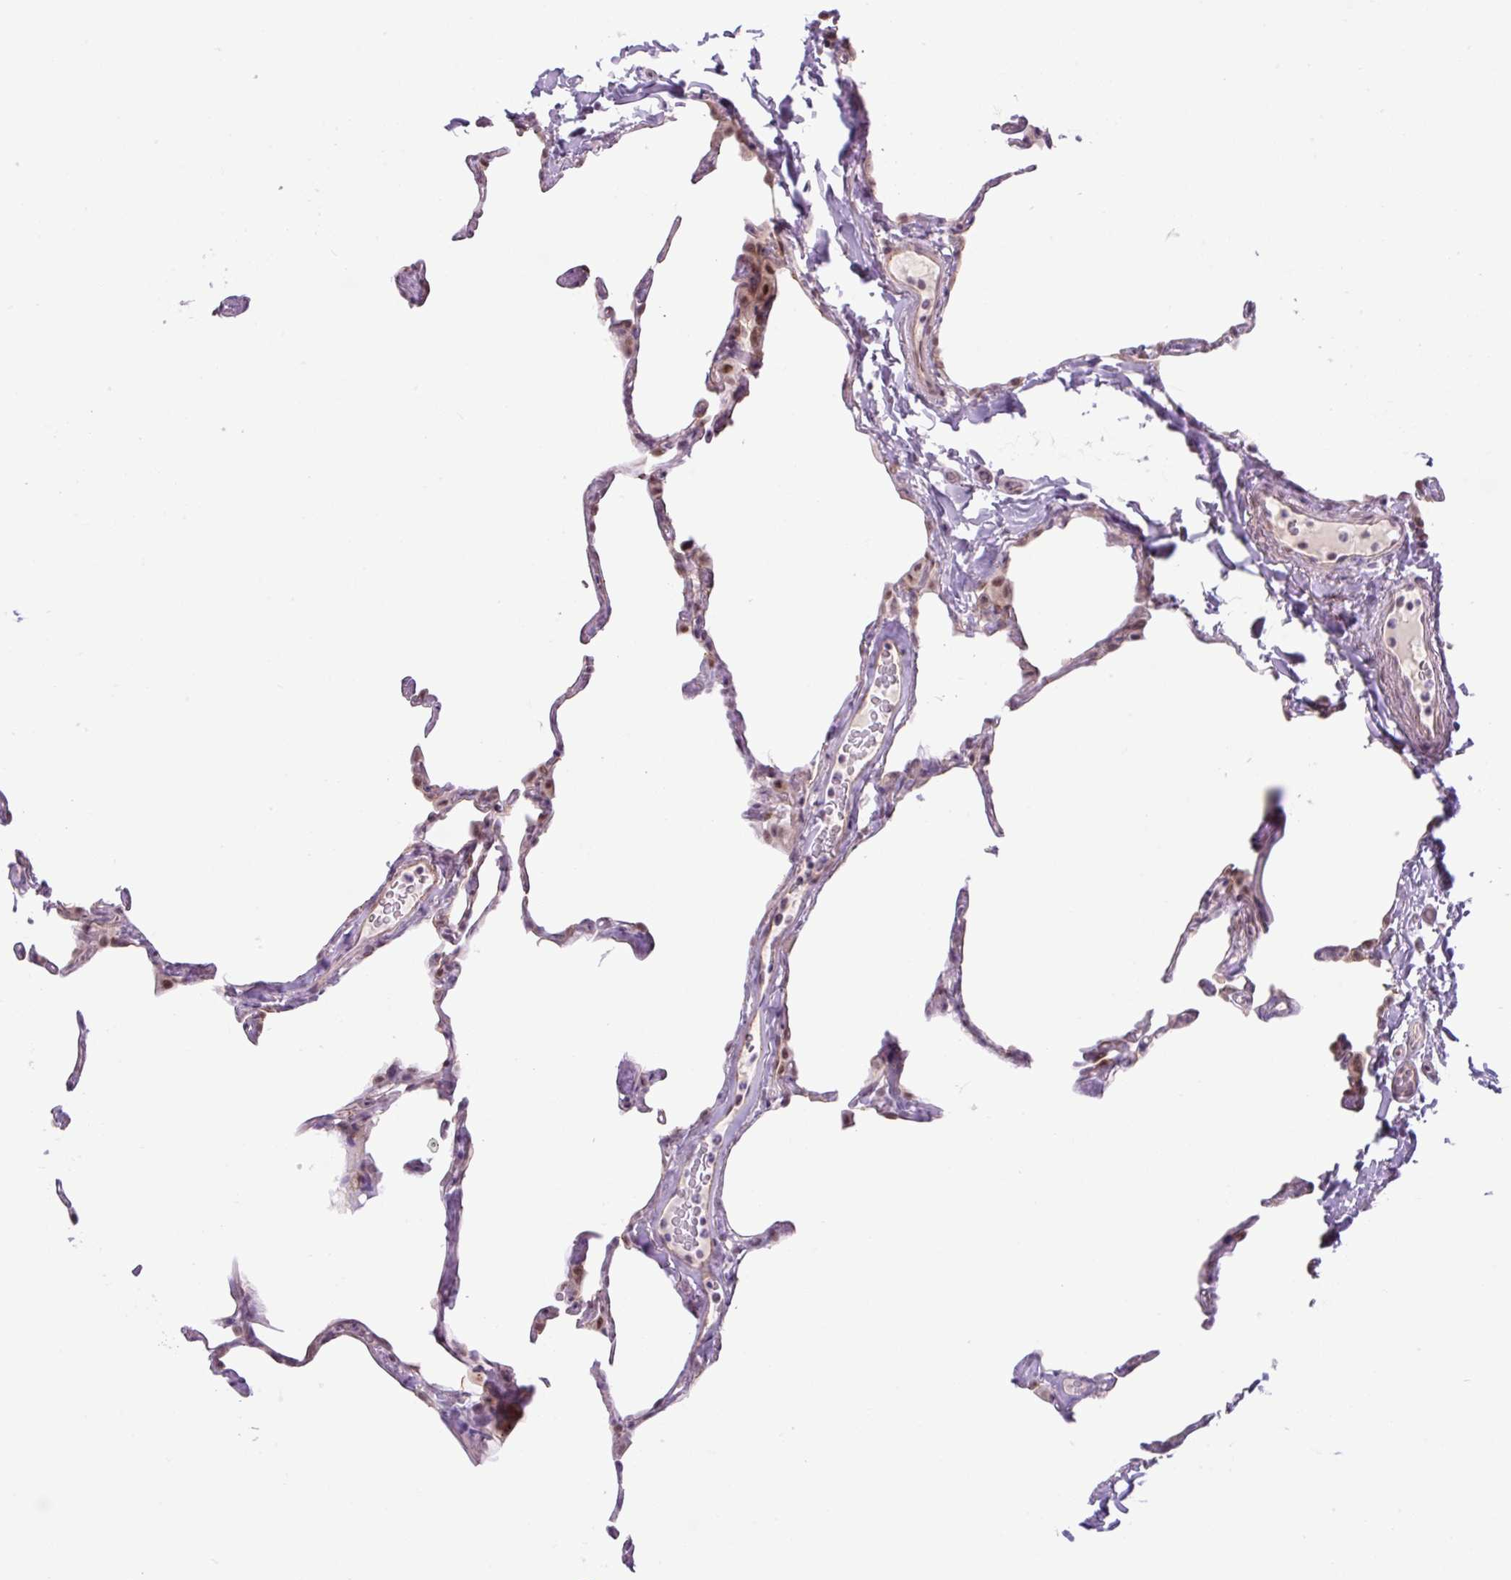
{"staining": {"intensity": "moderate", "quantity": "25%-75%", "location": "nuclear"}, "tissue": "lung", "cell_type": "Alveolar cells", "image_type": "normal", "snomed": [{"axis": "morphology", "description": "Normal tissue, NOS"}, {"axis": "topography", "description": "Lung"}], "caption": "Lung stained with a brown dye demonstrates moderate nuclear positive positivity in approximately 25%-75% of alveolar cells.", "gene": "ICE1", "patient": {"sex": "male", "age": 65}}